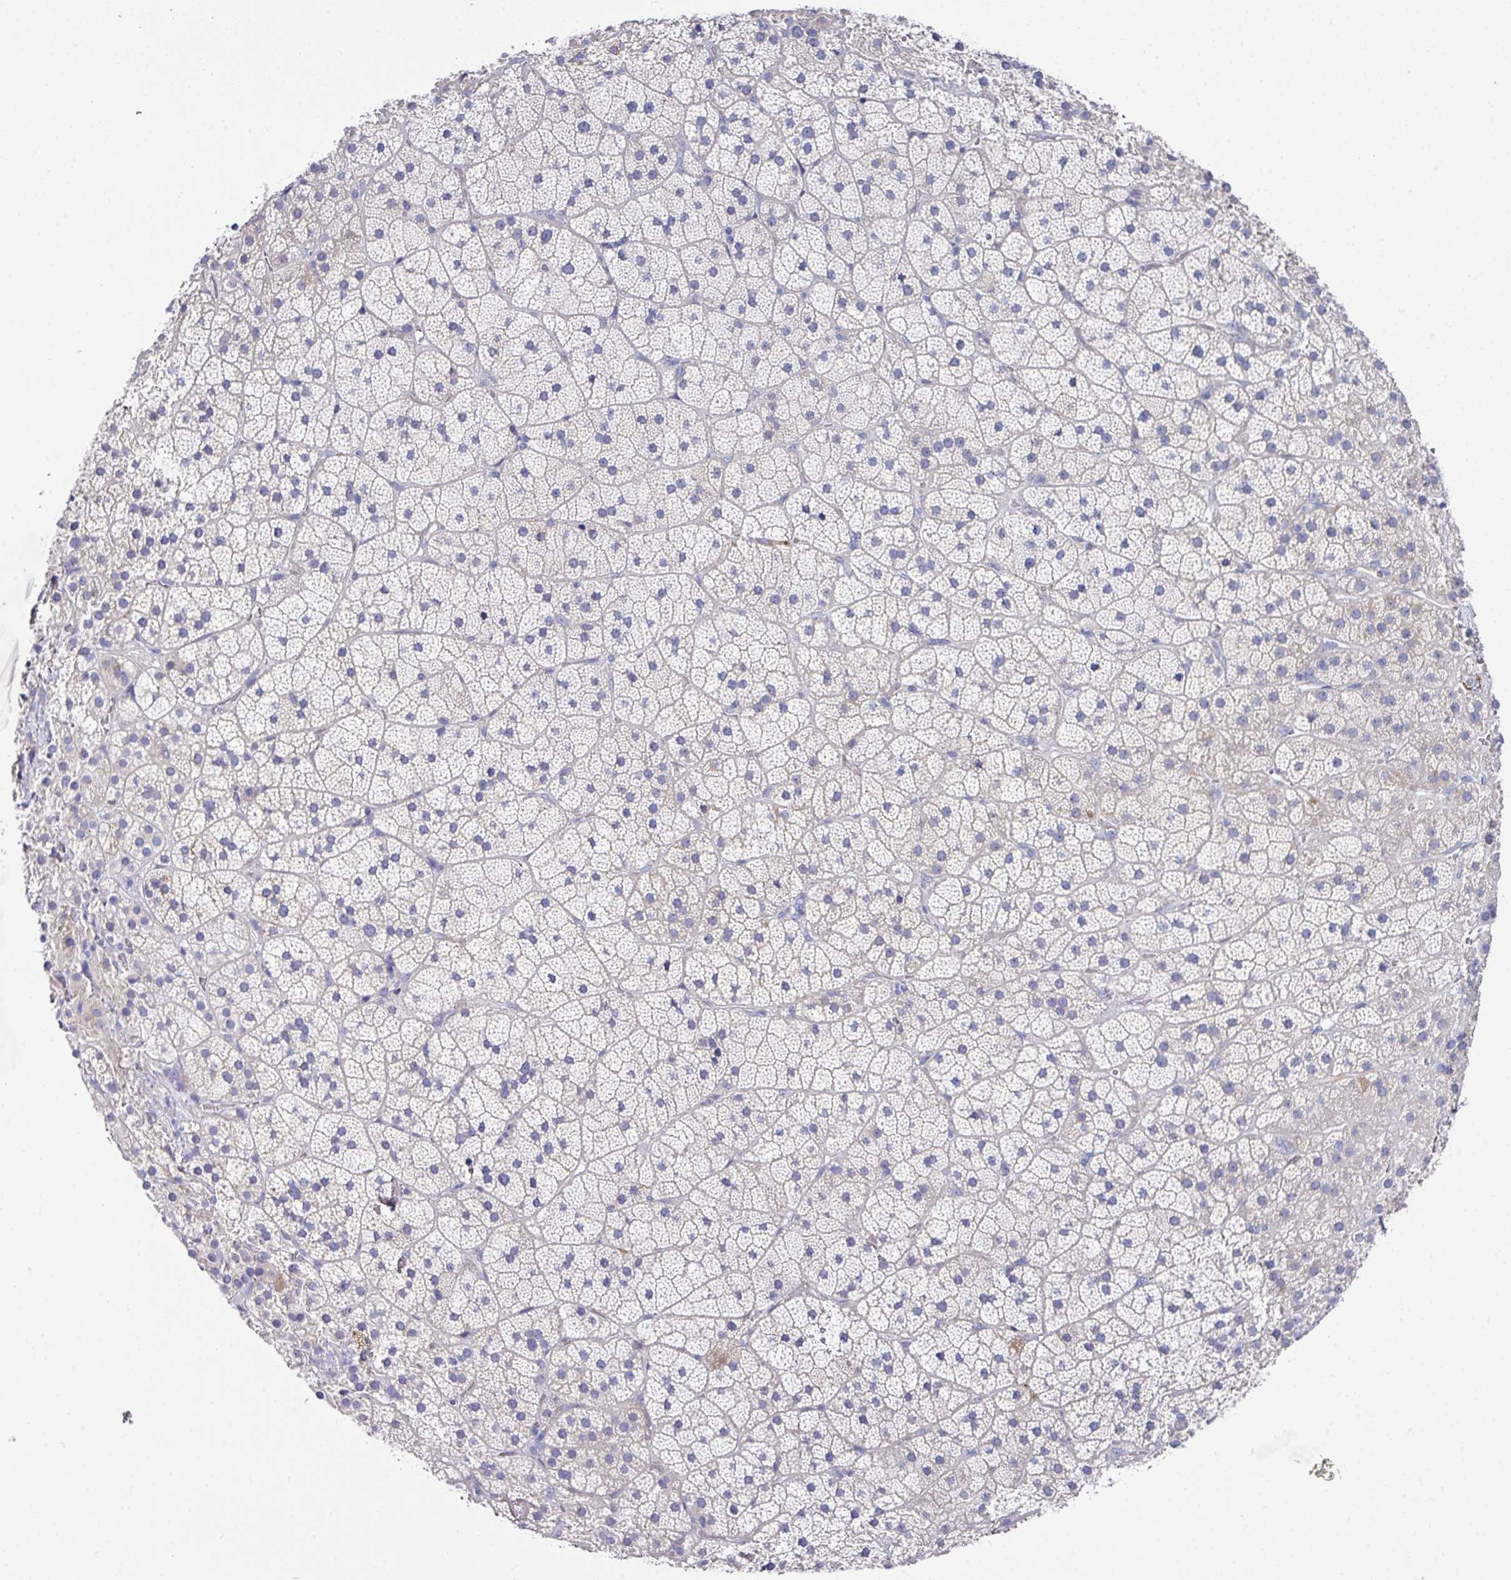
{"staining": {"intensity": "moderate", "quantity": "<25%", "location": "cytoplasmic/membranous"}, "tissue": "adrenal gland", "cell_type": "Glandular cells", "image_type": "normal", "snomed": [{"axis": "morphology", "description": "Normal tissue, NOS"}, {"axis": "topography", "description": "Adrenal gland"}], "caption": "Immunohistochemical staining of normal human adrenal gland shows <25% levels of moderate cytoplasmic/membranous protein staining in about <25% of glandular cells. The staining is performed using DAB brown chromogen to label protein expression. The nuclei are counter-stained blue using hematoxylin.", "gene": "CLDN1", "patient": {"sex": "male", "age": 57}}